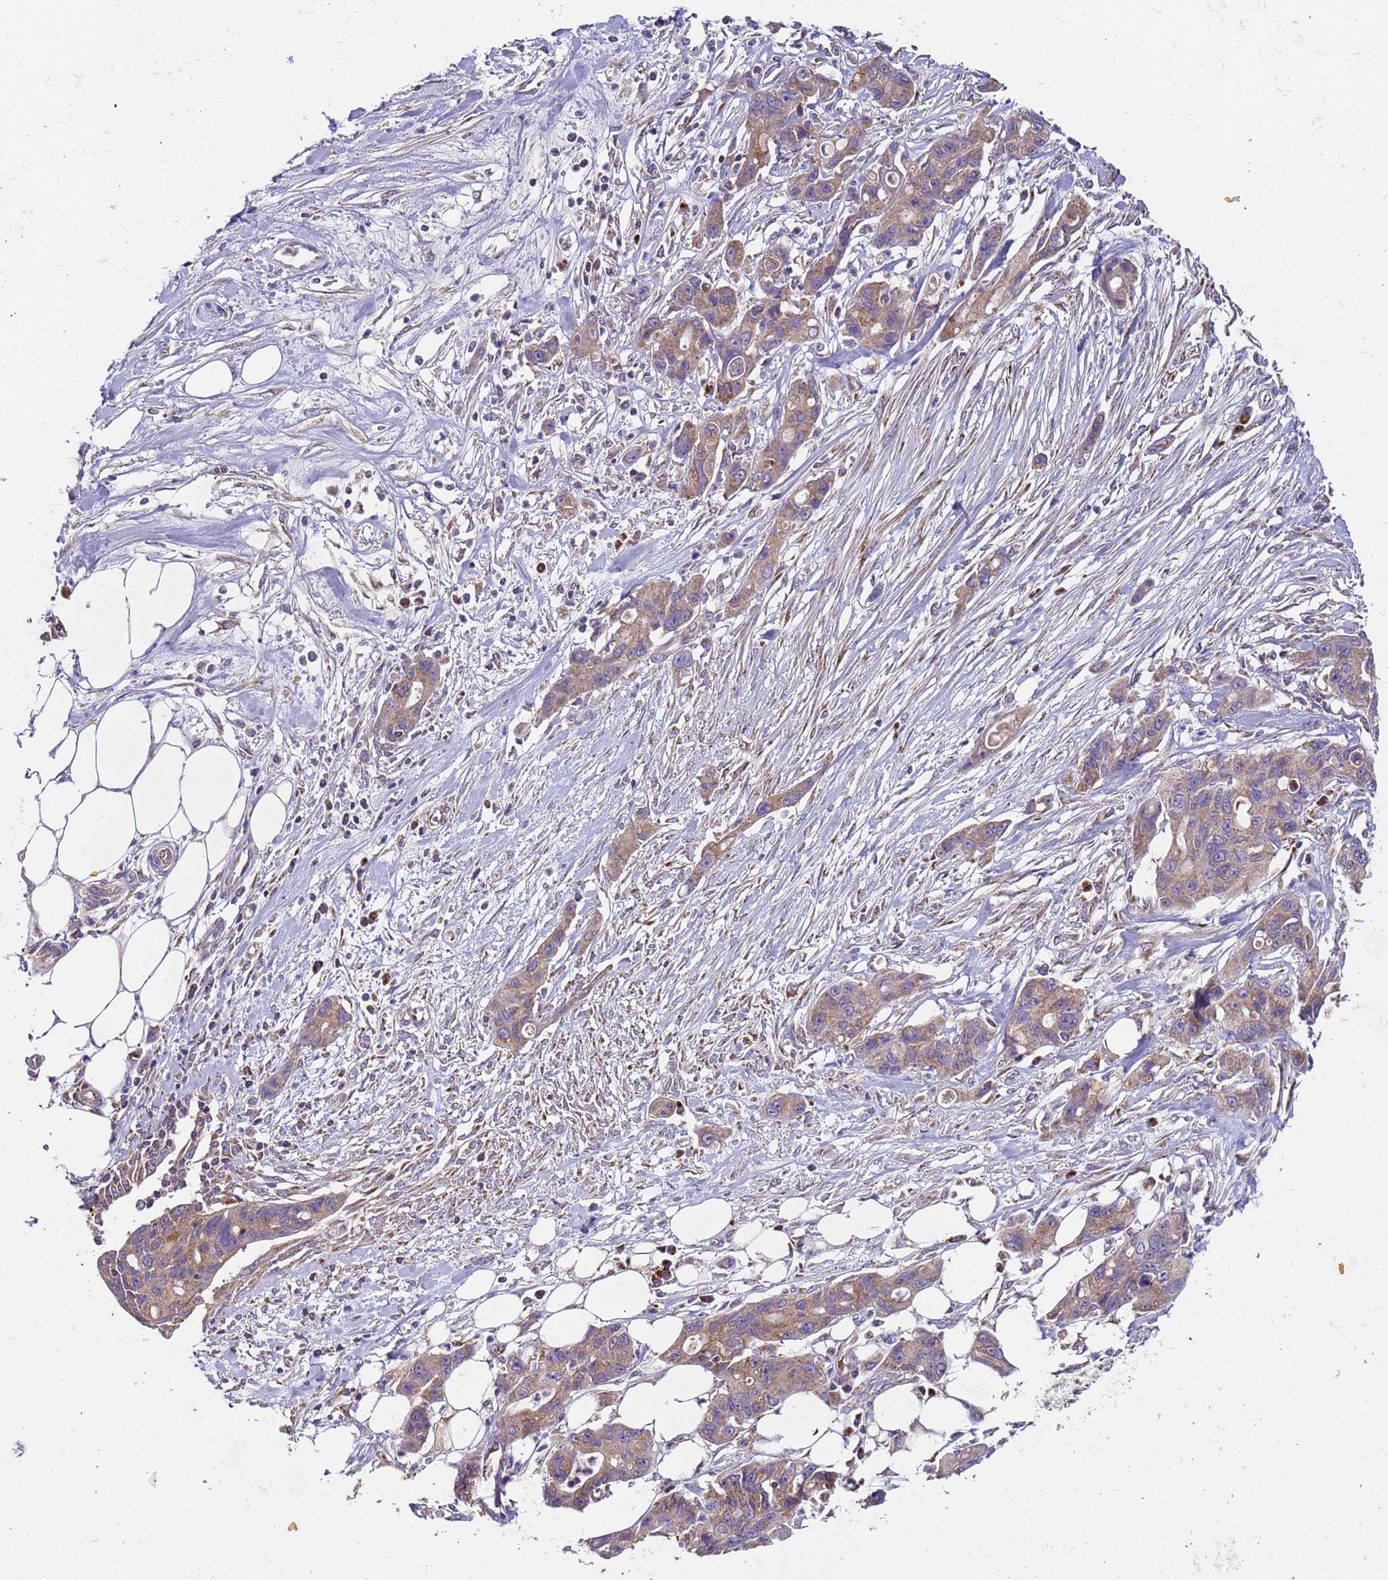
{"staining": {"intensity": "moderate", "quantity": ">75%", "location": "cytoplasmic/membranous"}, "tissue": "ovarian cancer", "cell_type": "Tumor cells", "image_type": "cancer", "snomed": [{"axis": "morphology", "description": "Cystadenocarcinoma, mucinous, NOS"}, {"axis": "topography", "description": "Ovary"}], "caption": "This micrograph displays immunohistochemistry (IHC) staining of human ovarian cancer (mucinous cystadenocarcinoma), with medium moderate cytoplasmic/membranous staining in approximately >75% of tumor cells.", "gene": "TMEM126A", "patient": {"sex": "female", "age": 70}}